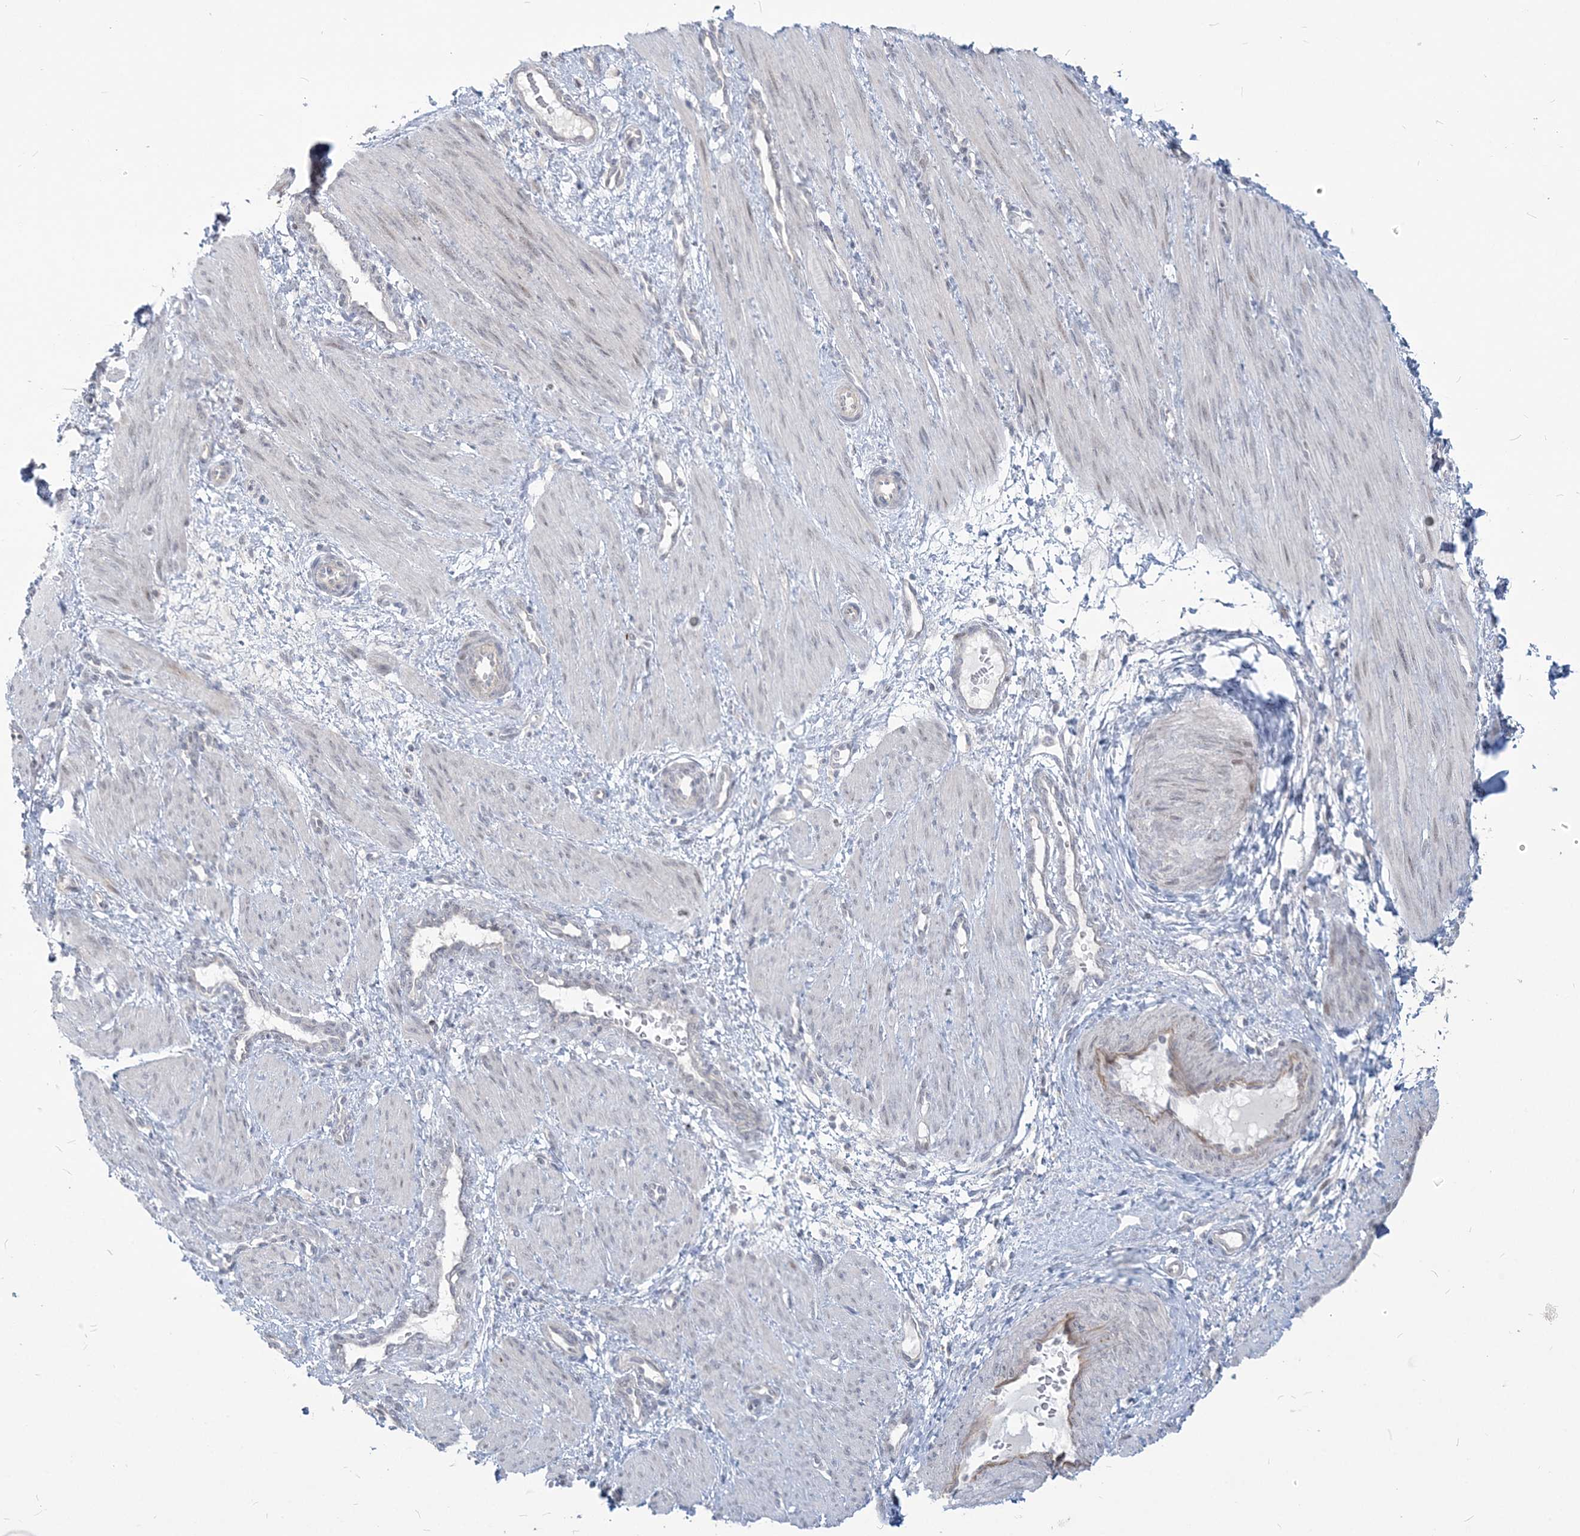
{"staining": {"intensity": "negative", "quantity": "none", "location": "none"}, "tissue": "smooth muscle", "cell_type": "Smooth muscle cells", "image_type": "normal", "snomed": [{"axis": "morphology", "description": "Normal tissue, NOS"}, {"axis": "topography", "description": "Endometrium"}], "caption": "The image reveals no significant expression in smooth muscle cells of smooth muscle. (DAB IHC, high magnification).", "gene": "SDAD1", "patient": {"sex": "female", "age": 33}}